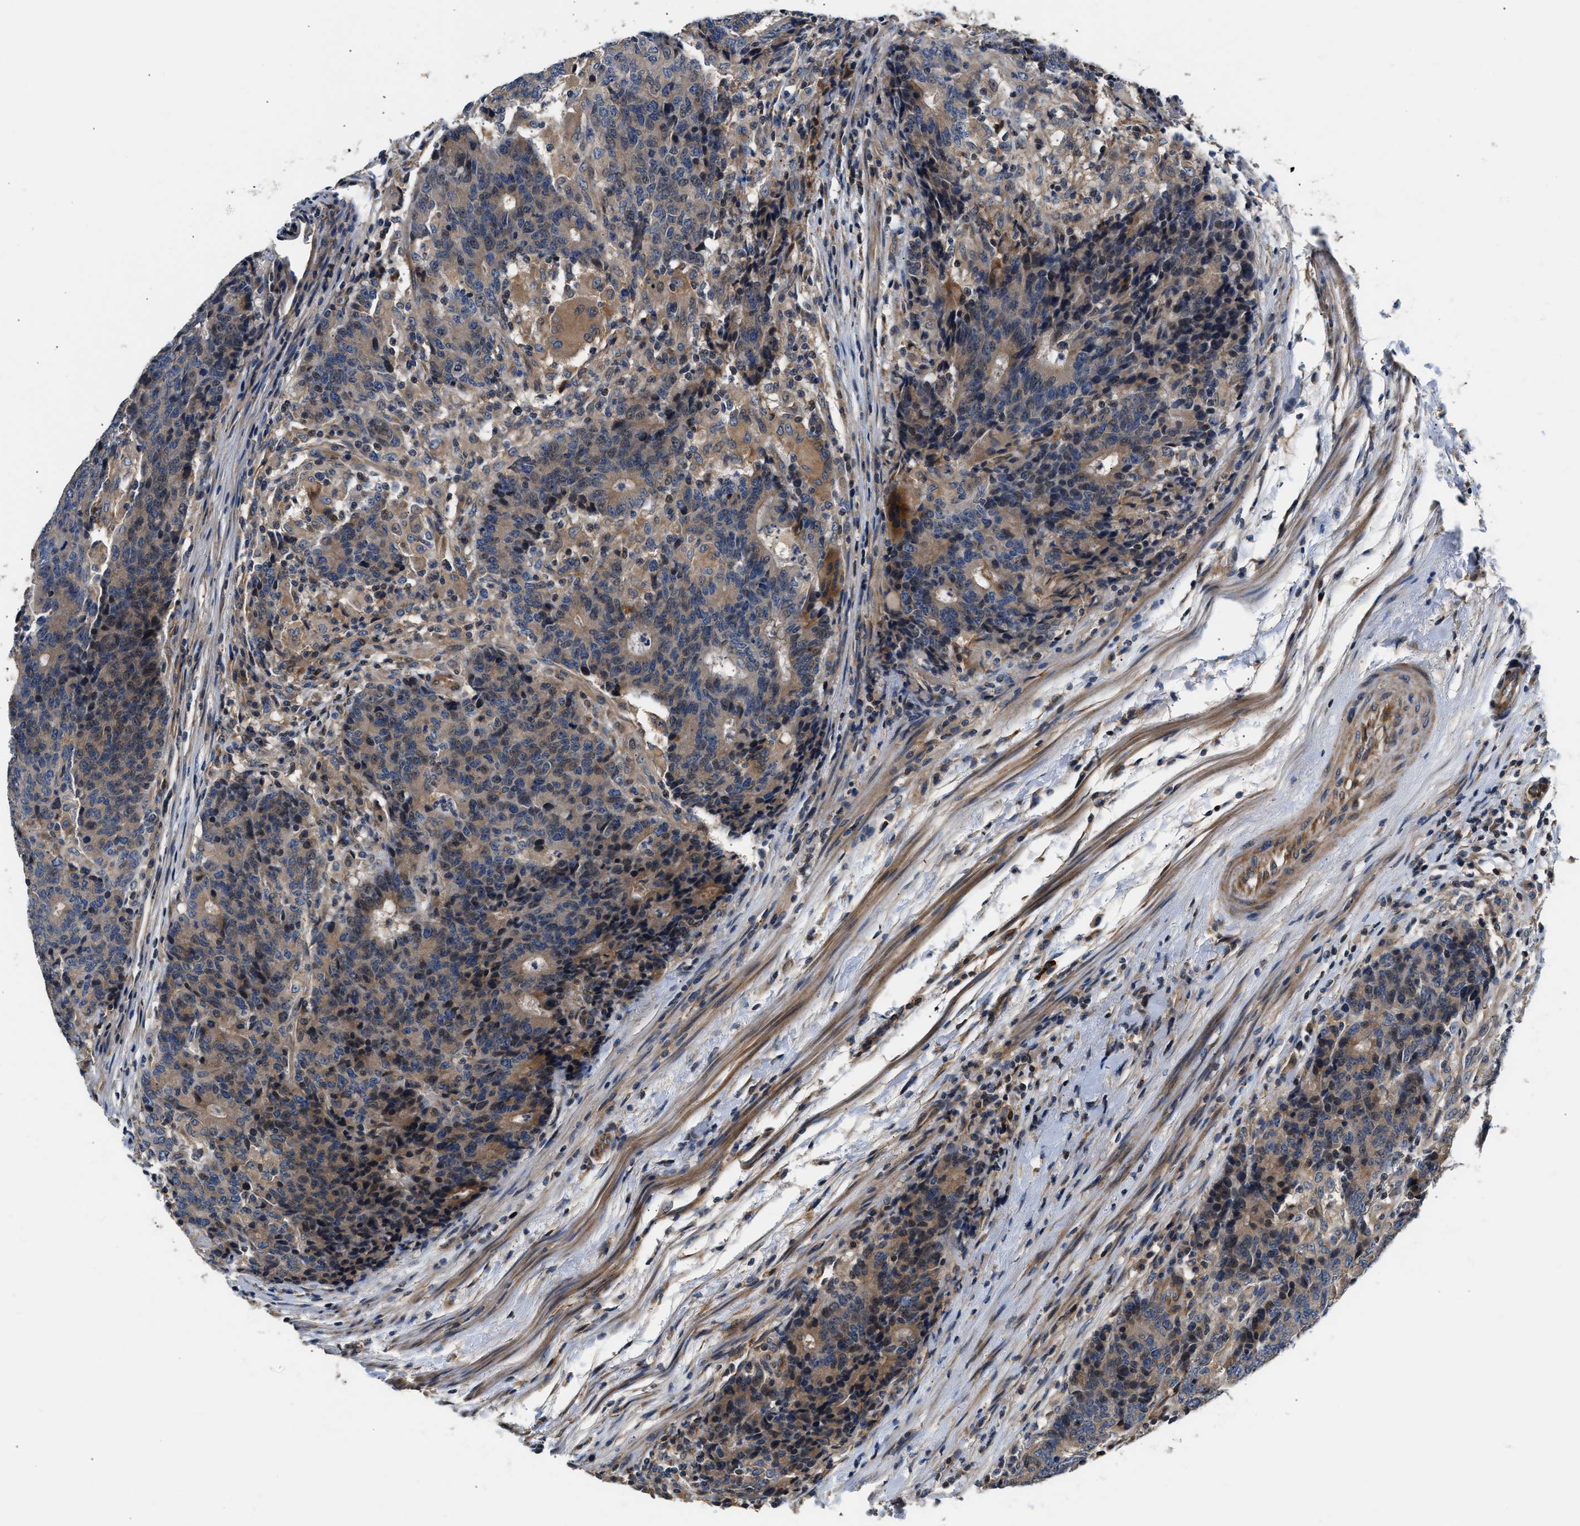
{"staining": {"intensity": "moderate", "quantity": "25%-75%", "location": "cytoplasmic/membranous,nuclear"}, "tissue": "colorectal cancer", "cell_type": "Tumor cells", "image_type": "cancer", "snomed": [{"axis": "morphology", "description": "Normal tissue, NOS"}, {"axis": "morphology", "description": "Adenocarcinoma, NOS"}, {"axis": "topography", "description": "Colon"}], "caption": "Immunohistochemistry photomicrograph of human colorectal cancer (adenocarcinoma) stained for a protein (brown), which demonstrates medium levels of moderate cytoplasmic/membranous and nuclear expression in about 25%-75% of tumor cells.", "gene": "TEX2", "patient": {"sex": "female", "age": 75}}